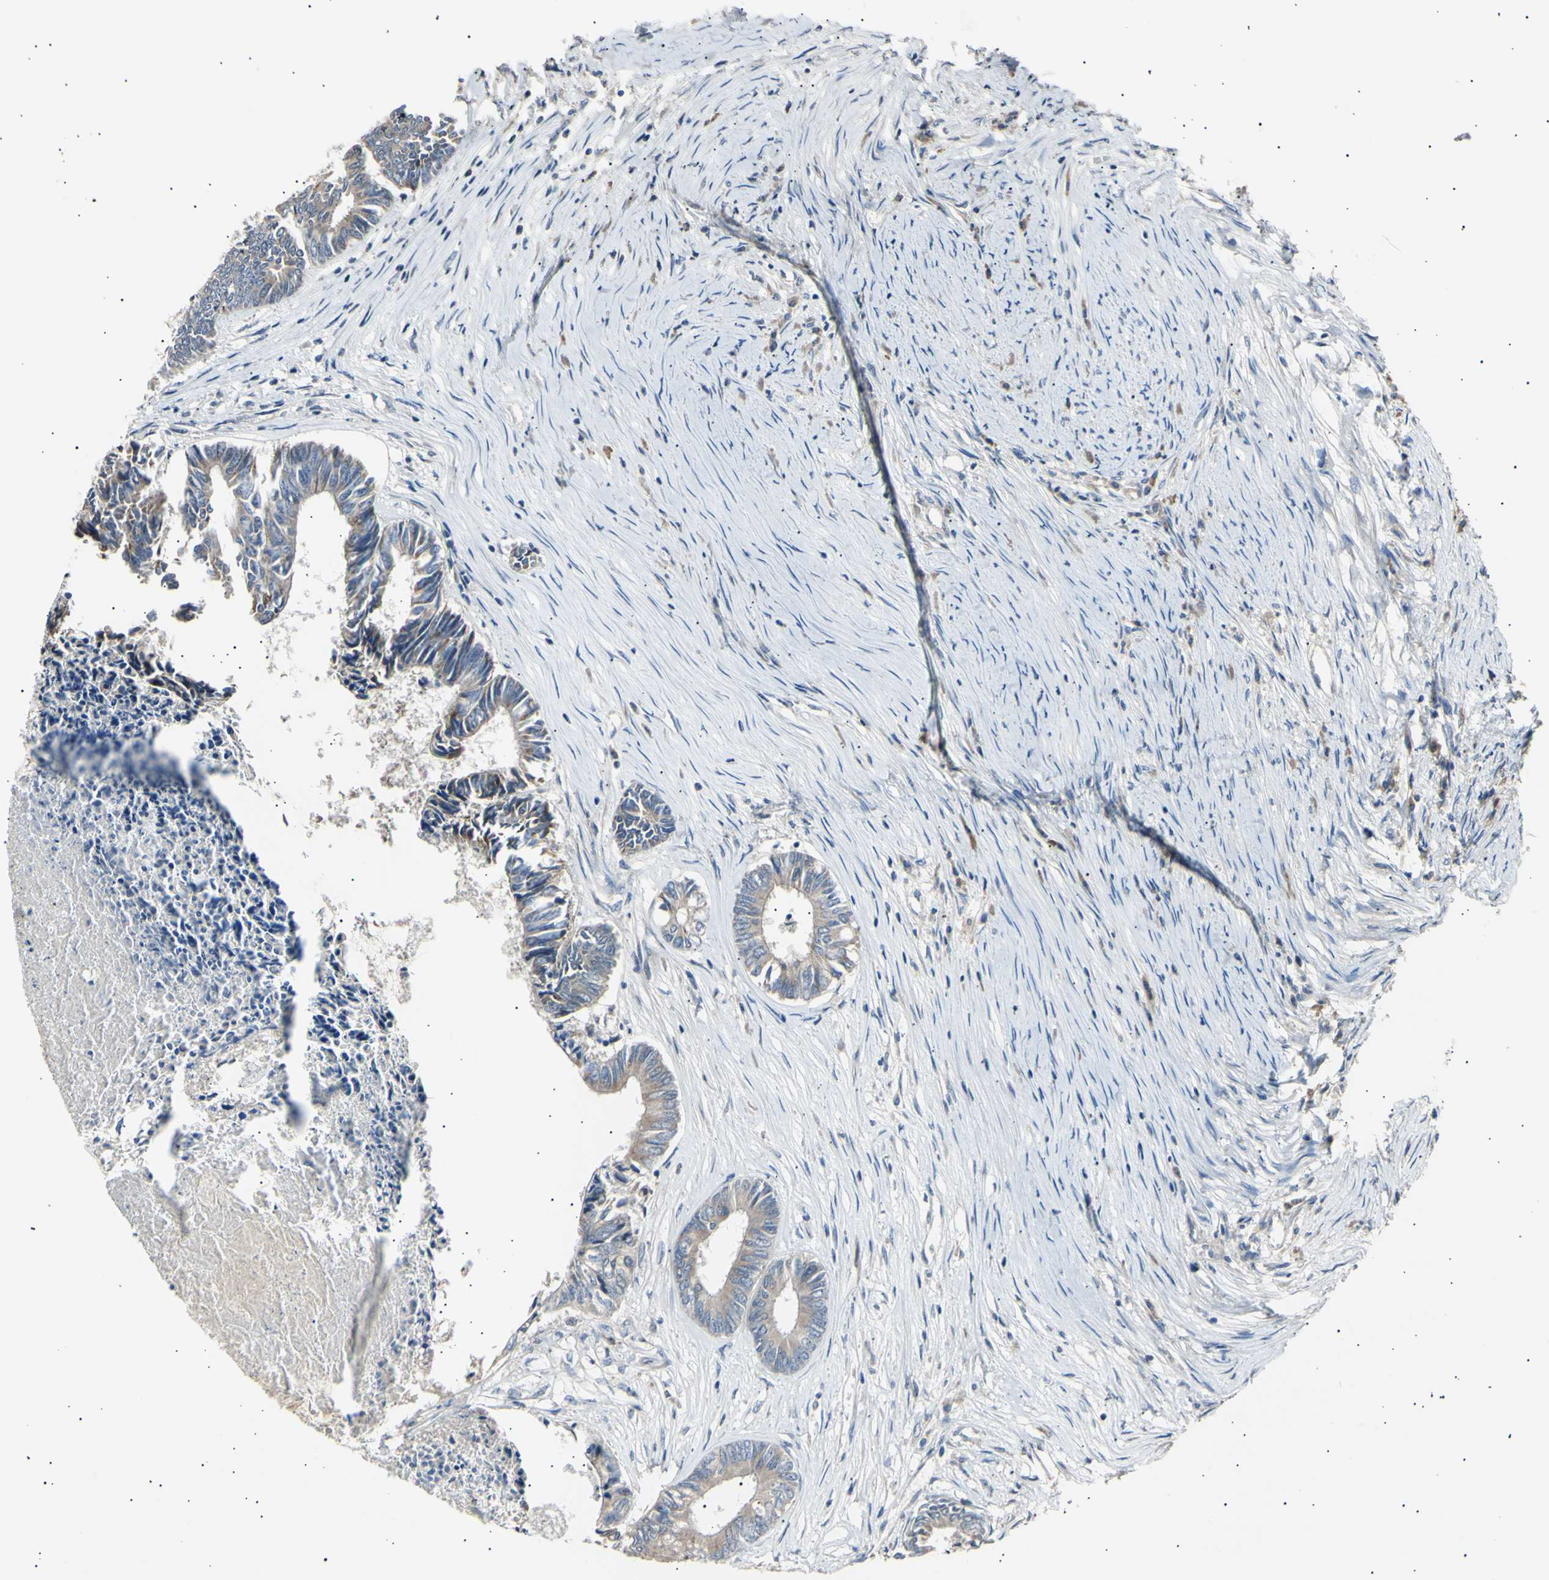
{"staining": {"intensity": "weak", "quantity": ">75%", "location": "cytoplasmic/membranous"}, "tissue": "colorectal cancer", "cell_type": "Tumor cells", "image_type": "cancer", "snomed": [{"axis": "morphology", "description": "Adenocarcinoma, NOS"}, {"axis": "topography", "description": "Rectum"}], "caption": "High-power microscopy captured an immunohistochemistry photomicrograph of colorectal cancer, revealing weak cytoplasmic/membranous staining in about >75% of tumor cells.", "gene": "ITGA6", "patient": {"sex": "male", "age": 63}}